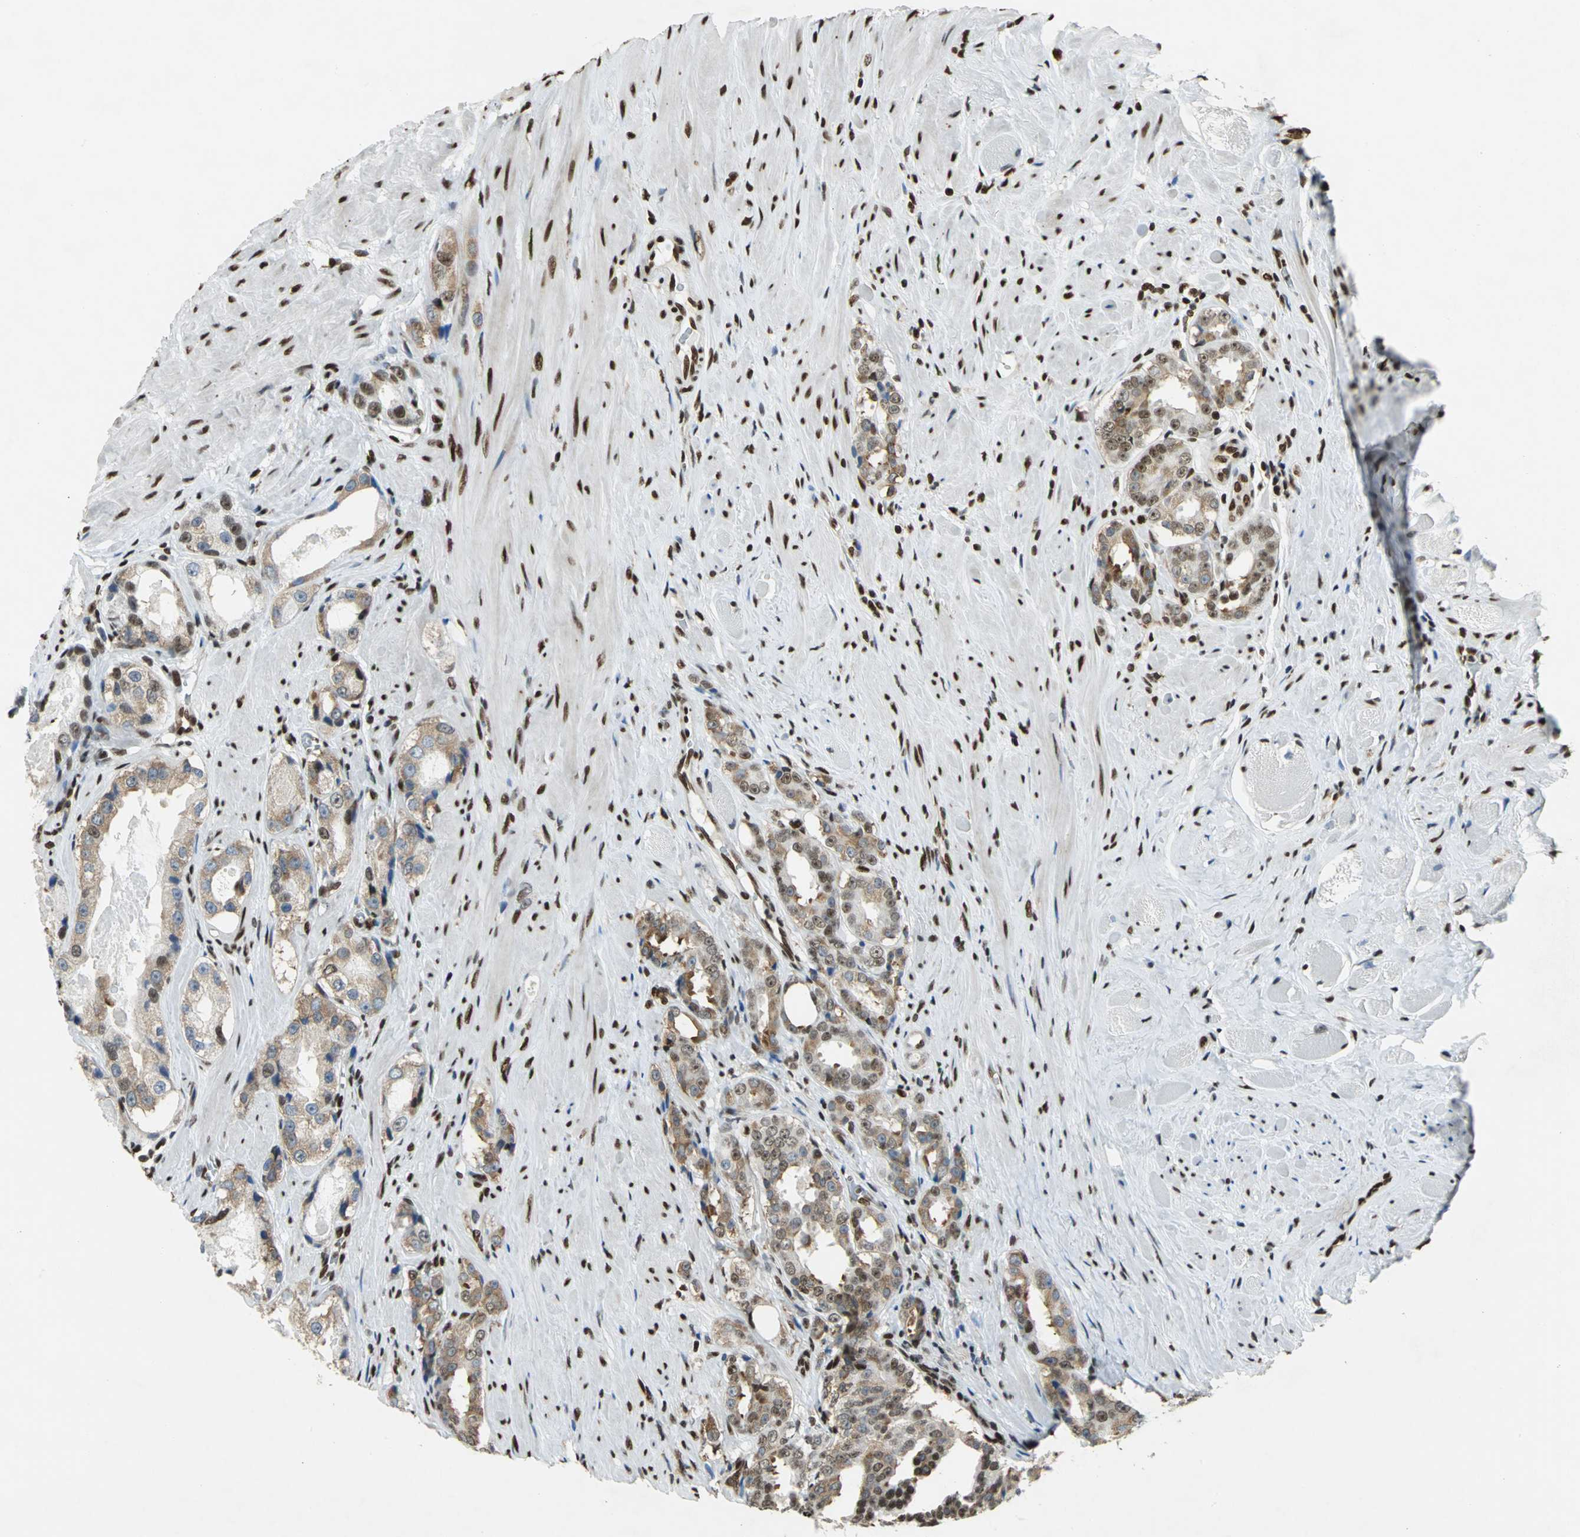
{"staining": {"intensity": "strong", "quantity": "25%-75%", "location": "cytoplasmic/membranous,nuclear"}, "tissue": "prostate cancer", "cell_type": "Tumor cells", "image_type": "cancer", "snomed": [{"axis": "morphology", "description": "Adenocarcinoma, Medium grade"}, {"axis": "topography", "description": "Prostate"}], "caption": "Brown immunohistochemical staining in prostate cancer reveals strong cytoplasmic/membranous and nuclear positivity in about 25%-75% of tumor cells. The staining was performed using DAB (3,3'-diaminobenzidine), with brown indicating positive protein expression. Nuclei are stained blue with hematoxylin.", "gene": "HMGB1", "patient": {"sex": "male", "age": 60}}